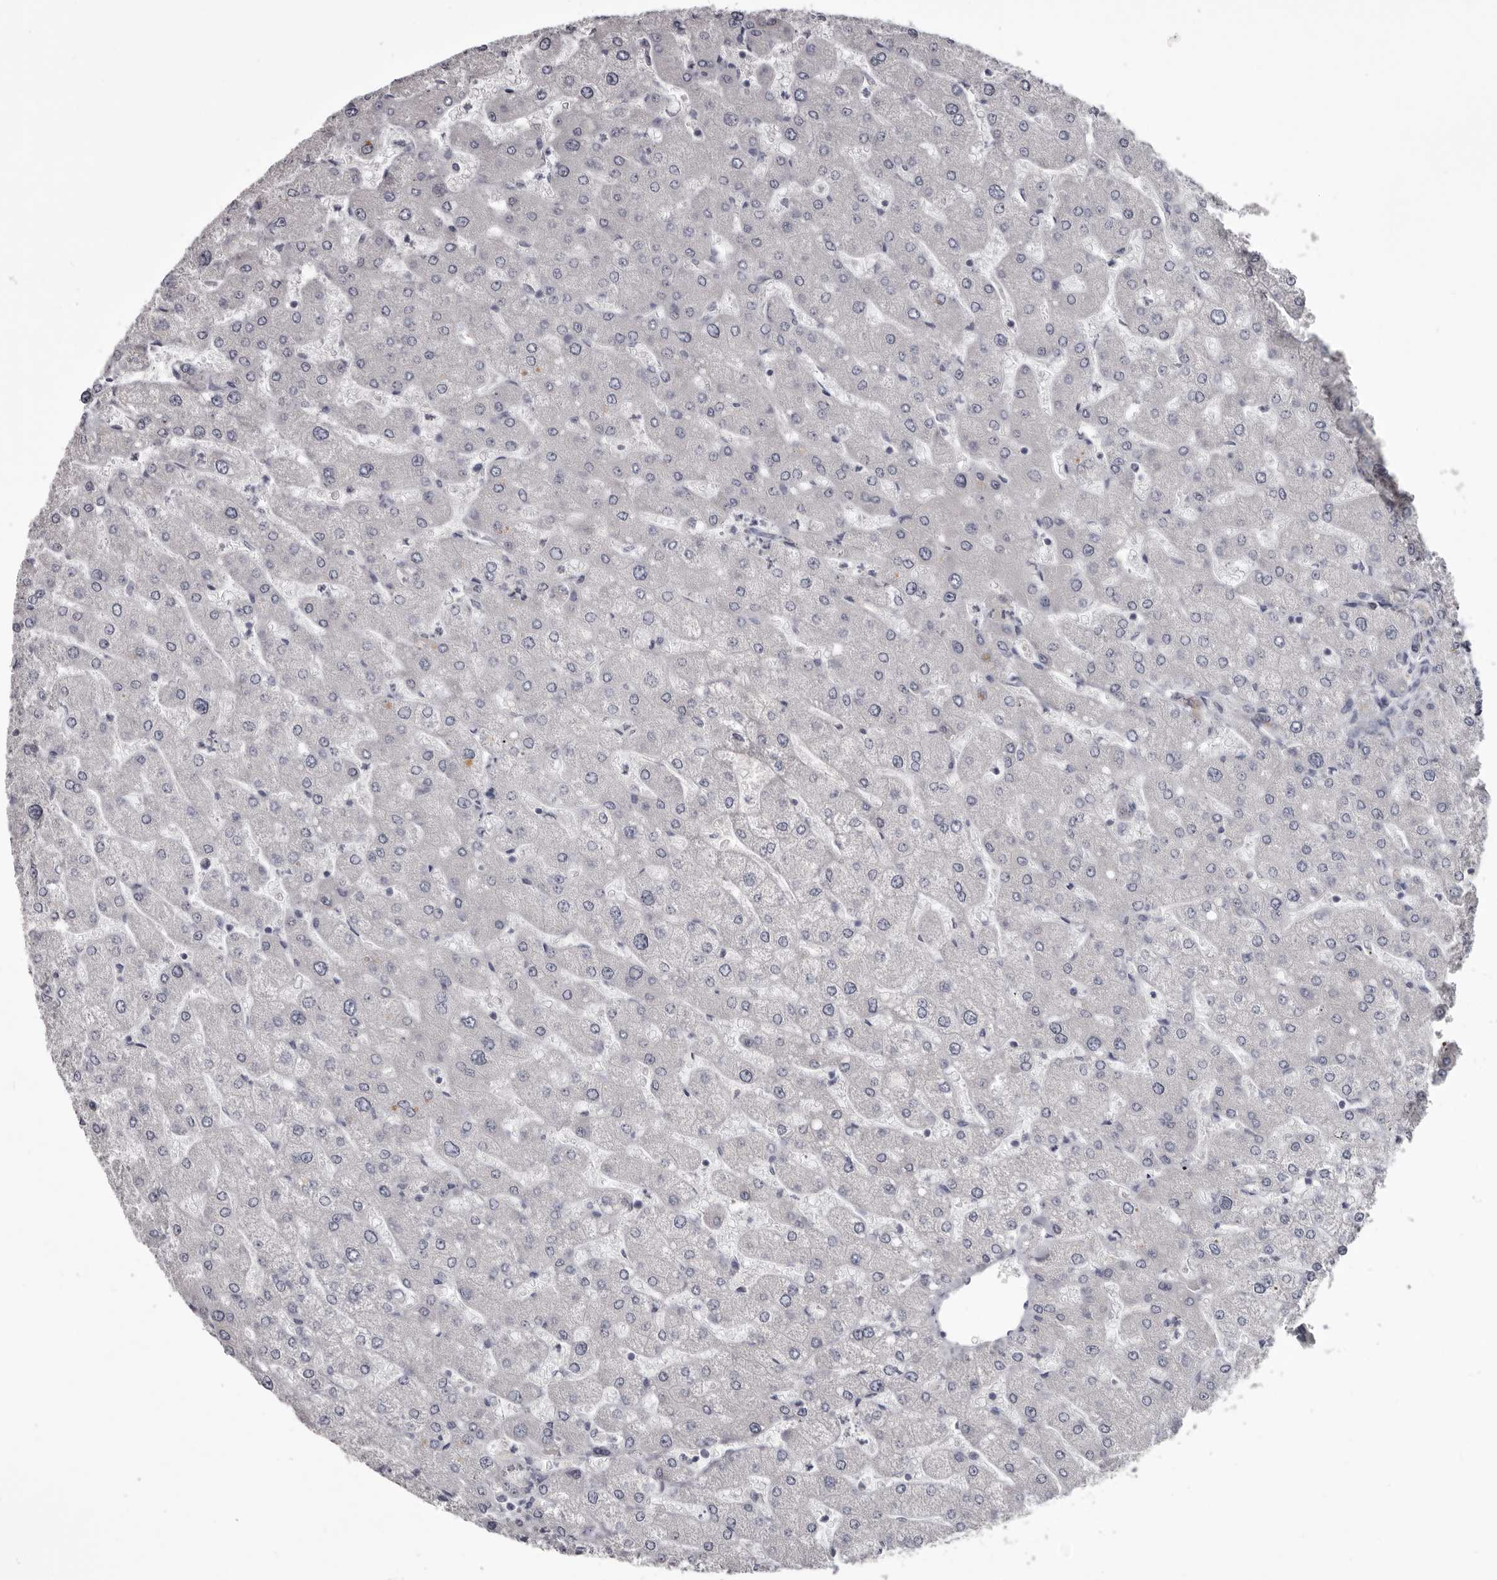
{"staining": {"intensity": "moderate", "quantity": "<25%", "location": "cytoplasmic/membranous"}, "tissue": "liver", "cell_type": "Cholangiocytes", "image_type": "normal", "snomed": [{"axis": "morphology", "description": "Normal tissue, NOS"}, {"axis": "topography", "description": "Liver"}], "caption": "Immunohistochemistry photomicrograph of normal liver: human liver stained using immunohistochemistry (IHC) shows low levels of moderate protein expression localized specifically in the cytoplasmic/membranous of cholangiocytes, appearing as a cytoplasmic/membranous brown color.", "gene": "LPAR6", "patient": {"sex": "male", "age": 55}}